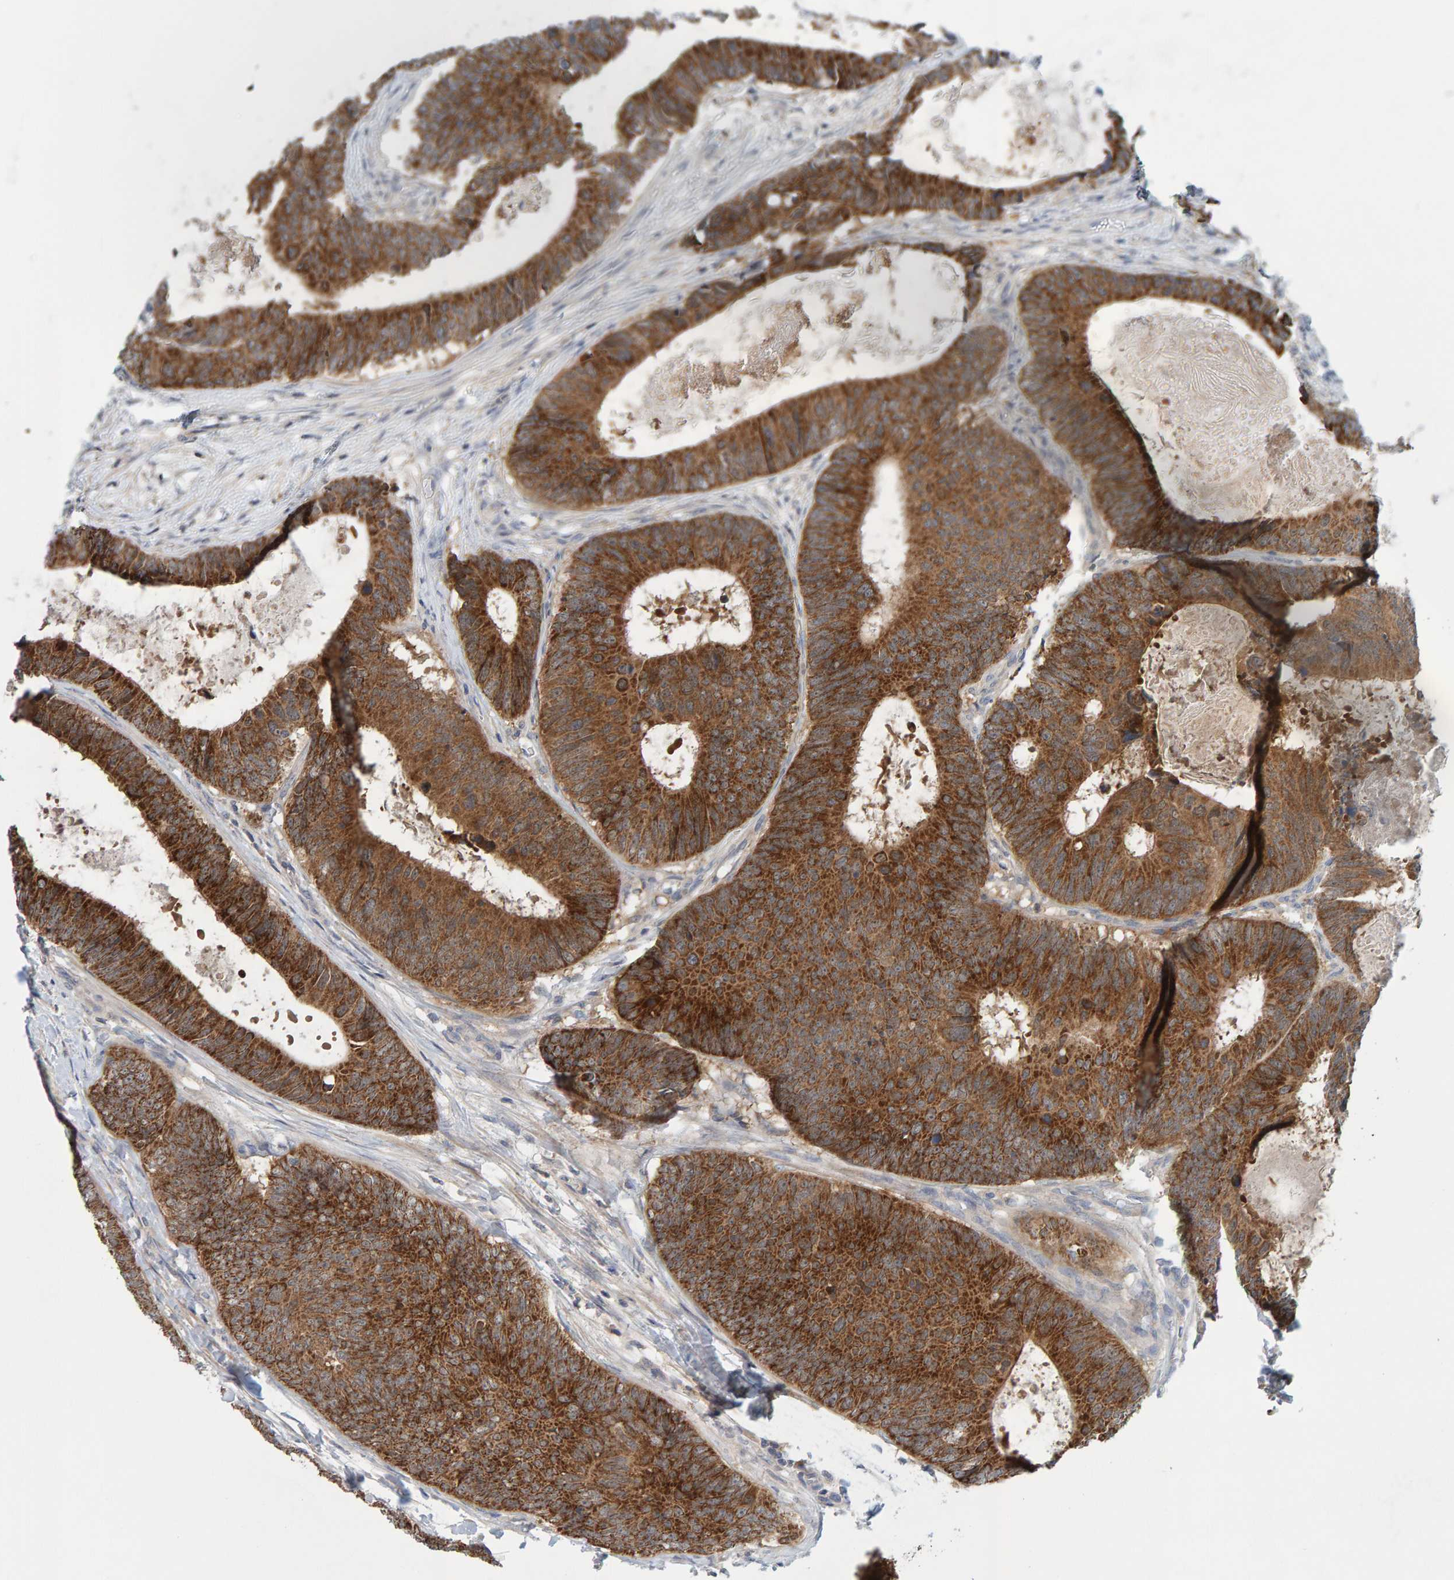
{"staining": {"intensity": "strong", "quantity": ">75%", "location": "cytoplasmic/membranous"}, "tissue": "colorectal cancer", "cell_type": "Tumor cells", "image_type": "cancer", "snomed": [{"axis": "morphology", "description": "Adenocarcinoma, NOS"}, {"axis": "topography", "description": "Colon"}], "caption": "The immunohistochemical stain highlights strong cytoplasmic/membranous staining in tumor cells of colorectal cancer tissue.", "gene": "TATDN1", "patient": {"sex": "male", "age": 56}}